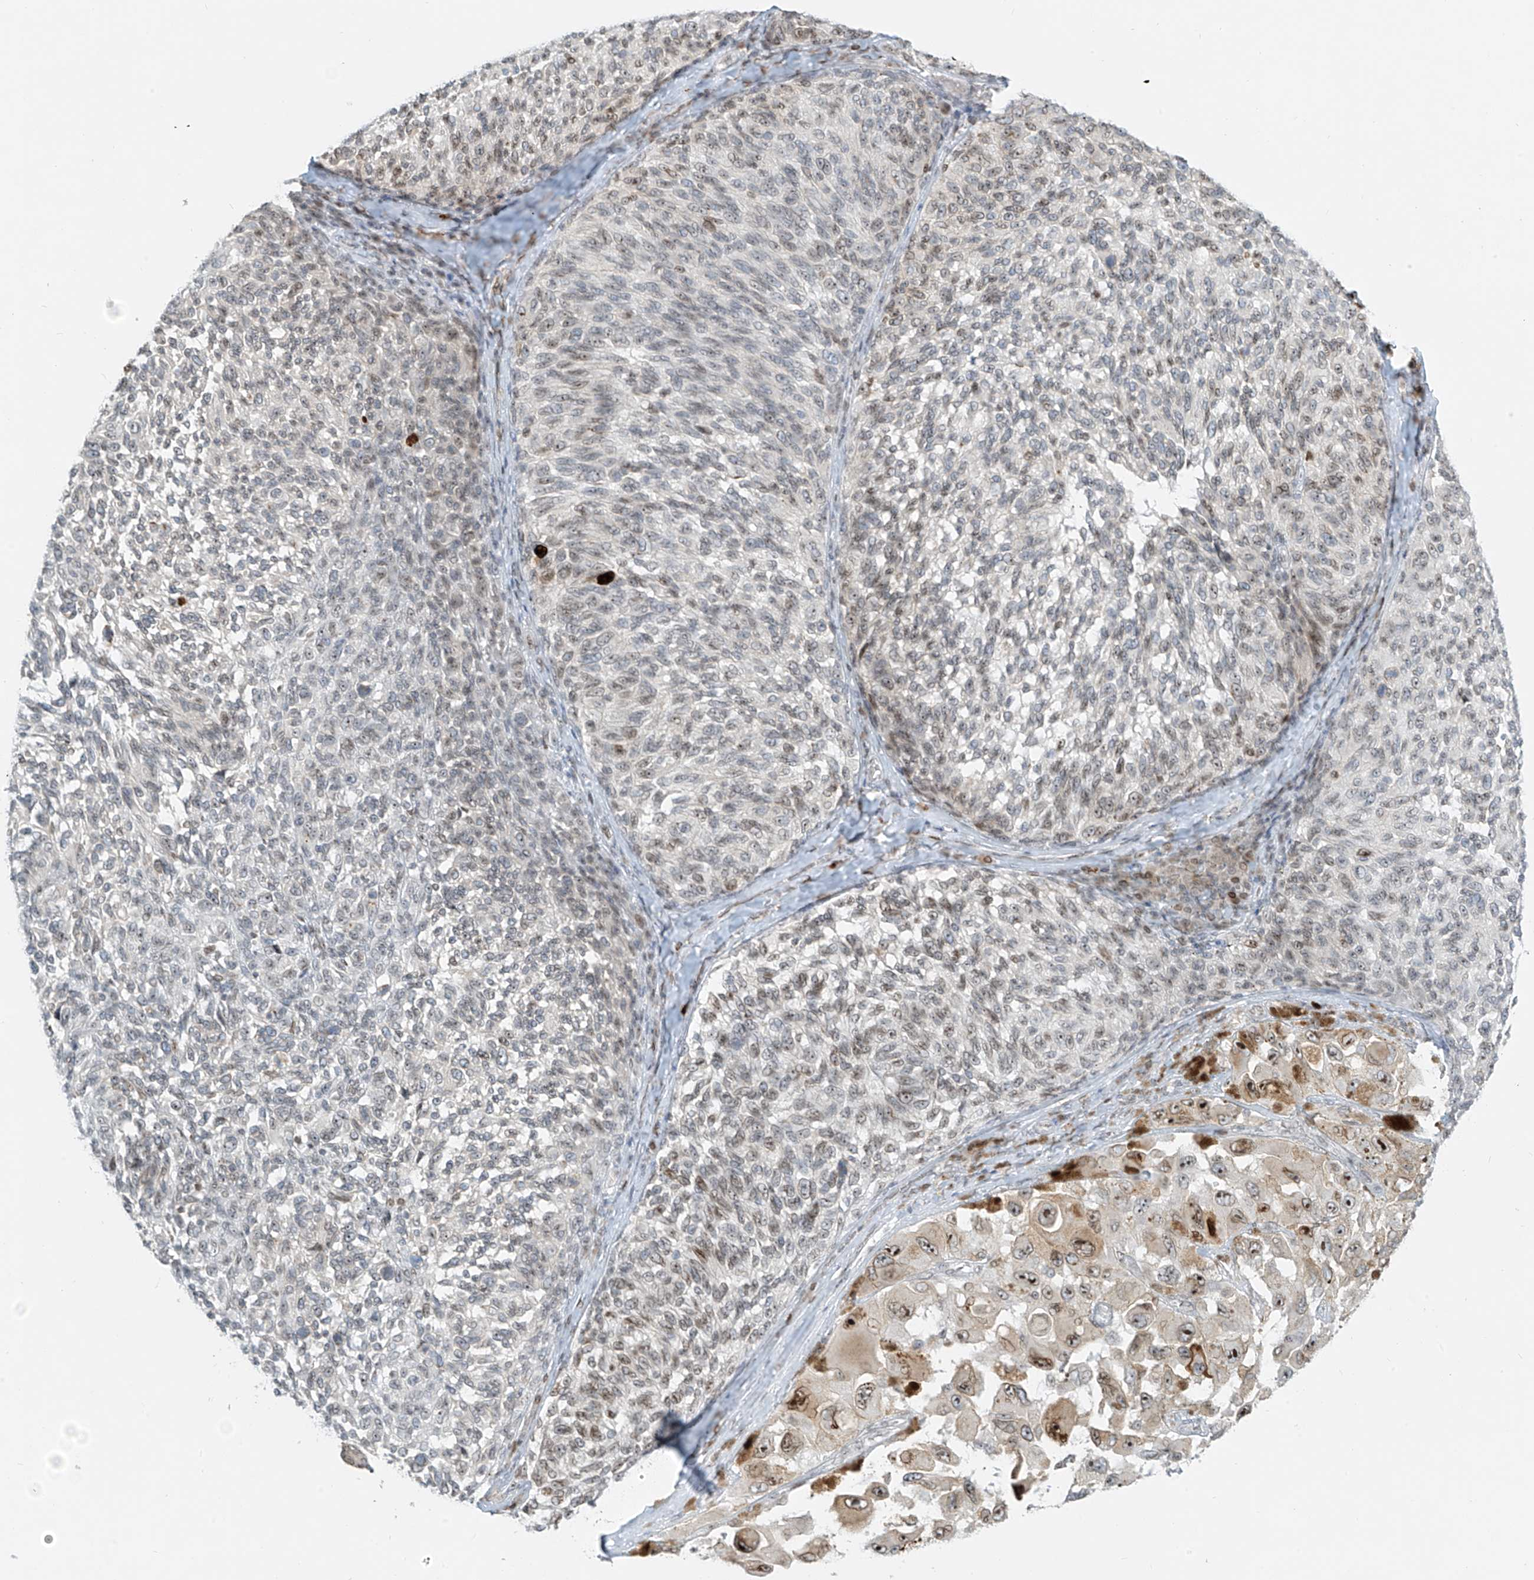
{"staining": {"intensity": "moderate", "quantity": "<25%", "location": "cytoplasmic/membranous,nuclear"}, "tissue": "melanoma", "cell_type": "Tumor cells", "image_type": "cancer", "snomed": [{"axis": "morphology", "description": "Malignant melanoma, NOS"}, {"axis": "topography", "description": "Skin"}], "caption": "Moderate cytoplasmic/membranous and nuclear positivity for a protein is identified in about <25% of tumor cells of melanoma using IHC.", "gene": "SAMD15", "patient": {"sex": "female", "age": 73}}